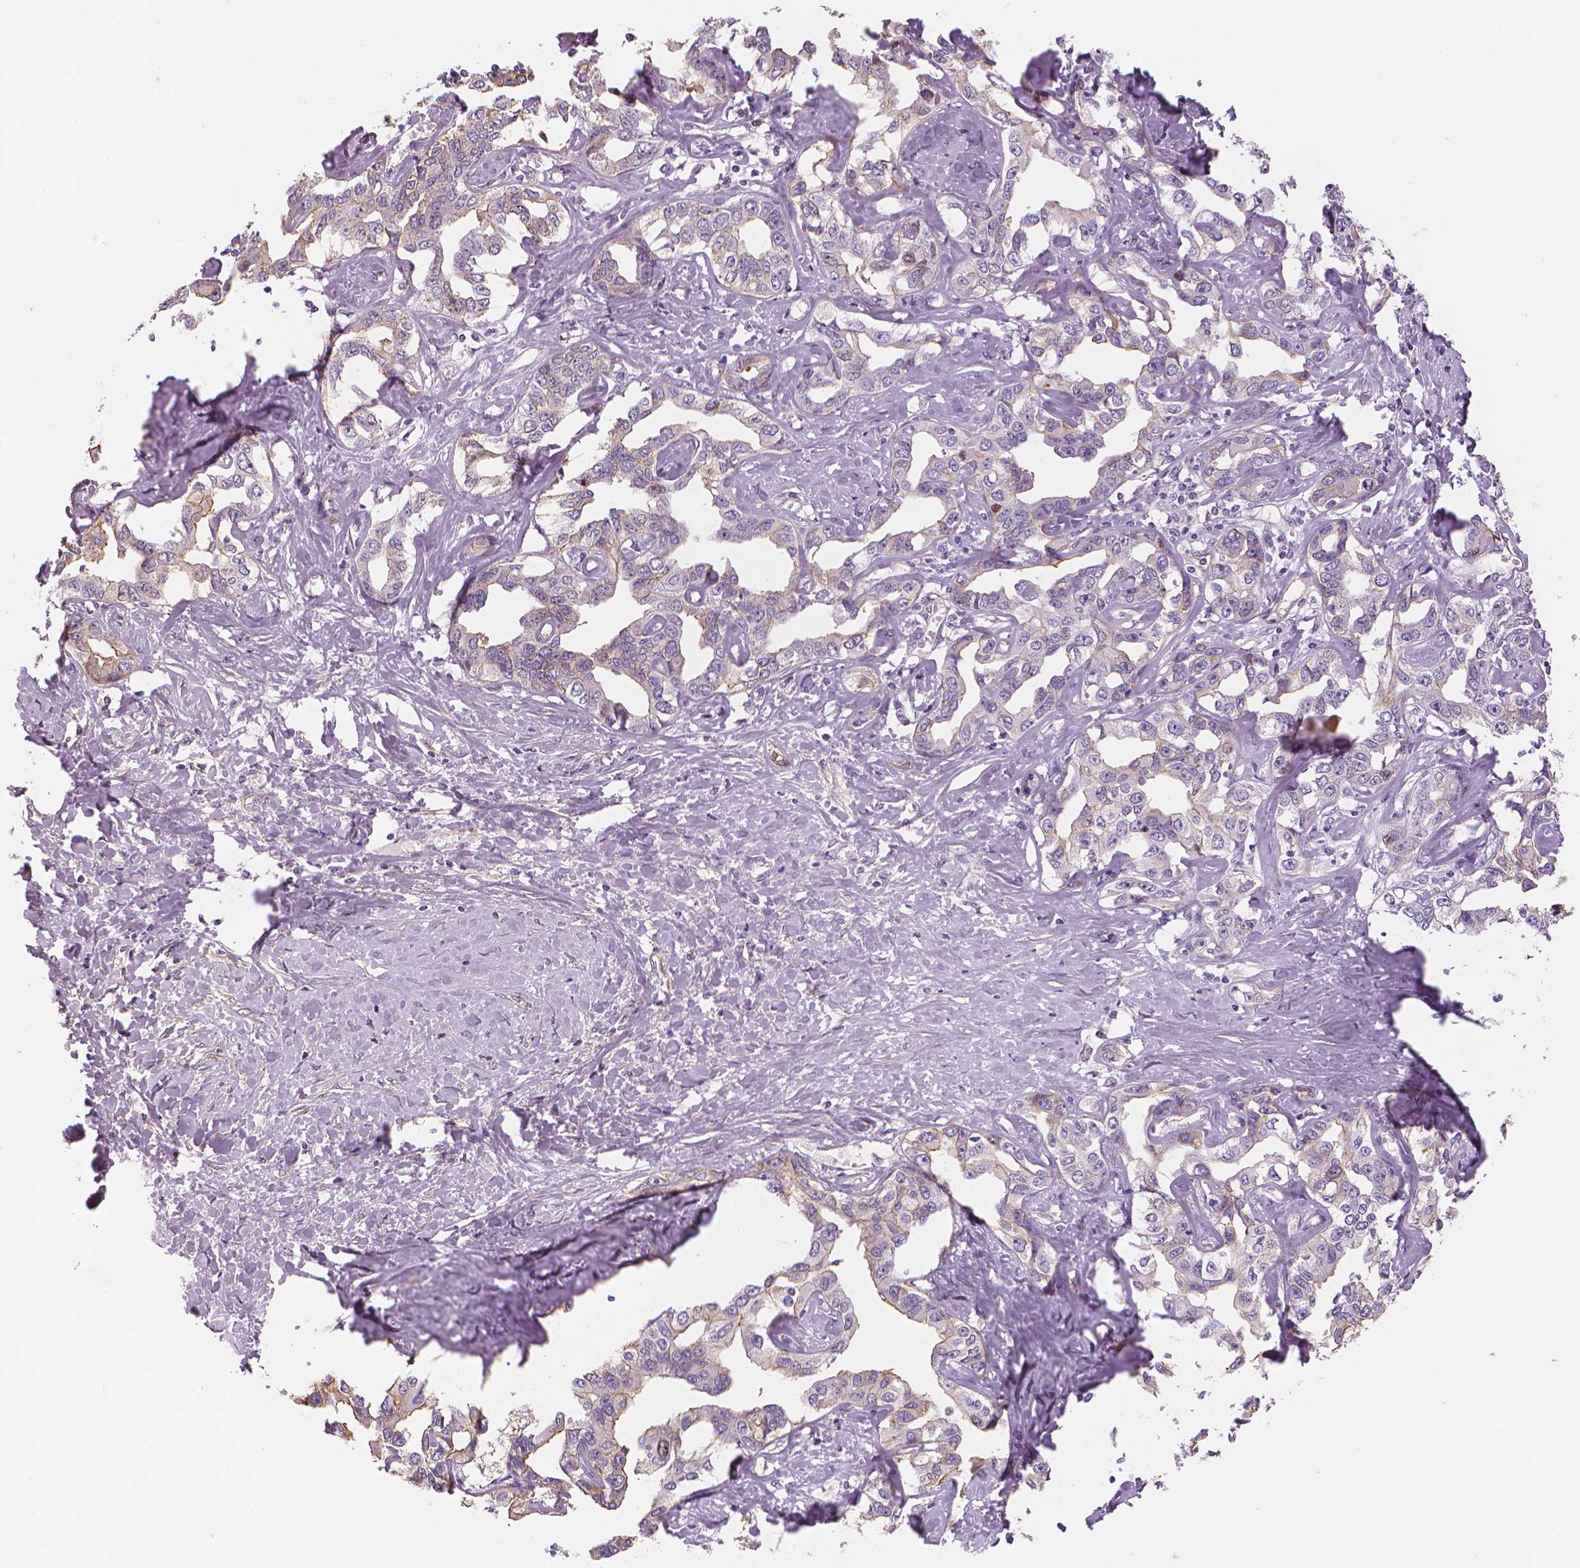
{"staining": {"intensity": "weak", "quantity": "<25%", "location": "cytoplasmic/membranous"}, "tissue": "liver cancer", "cell_type": "Tumor cells", "image_type": "cancer", "snomed": [{"axis": "morphology", "description": "Cholangiocarcinoma"}, {"axis": "topography", "description": "Liver"}], "caption": "An immunohistochemistry image of cholangiocarcinoma (liver) is shown. There is no staining in tumor cells of cholangiocarcinoma (liver).", "gene": "MKI67", "patient": {"sex": "male", "age": 59}}